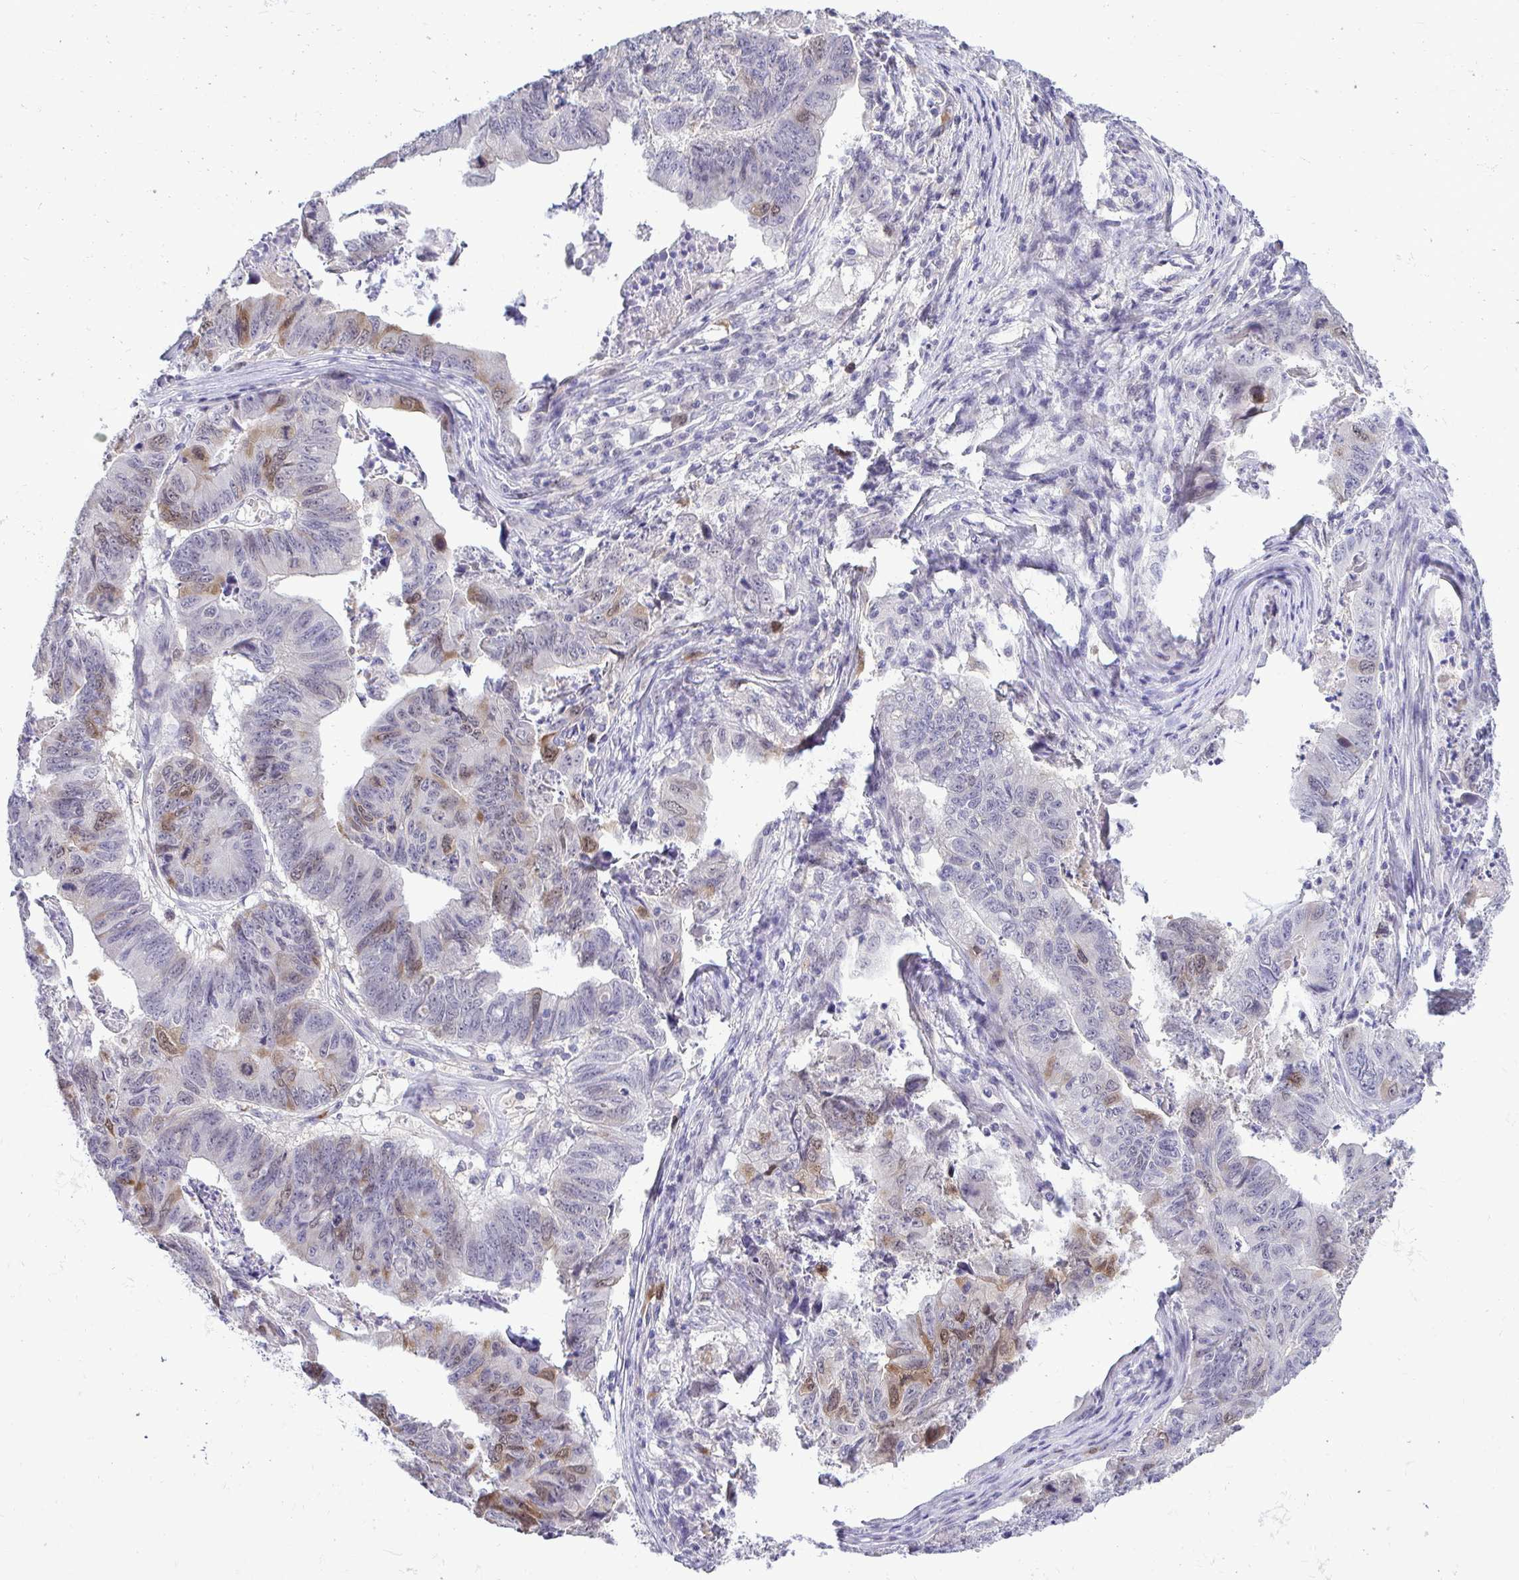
{"staining": {"intensity": "moderate", "quantity": "<25%", "location": "cytoplasmic/membranous,nuclear"}, "tissue": "stomach cancer", "cell_type": "Tumor cells", "image_type": "cancer", "snomed": [{"axis": "morphology", "description": "Adenocarcinoma, NOS"}, {"axis": "topography", "description": "Stomach, lower"}], "caption": "A histopathology image of human adenocarcinoma (stomach) stained for a protein shows moderate cytoplasmic/membranous and nuclear brown staining in tumor cells.", "gene": "CDC20", "patient": {"sex": "male", "age": 77}}